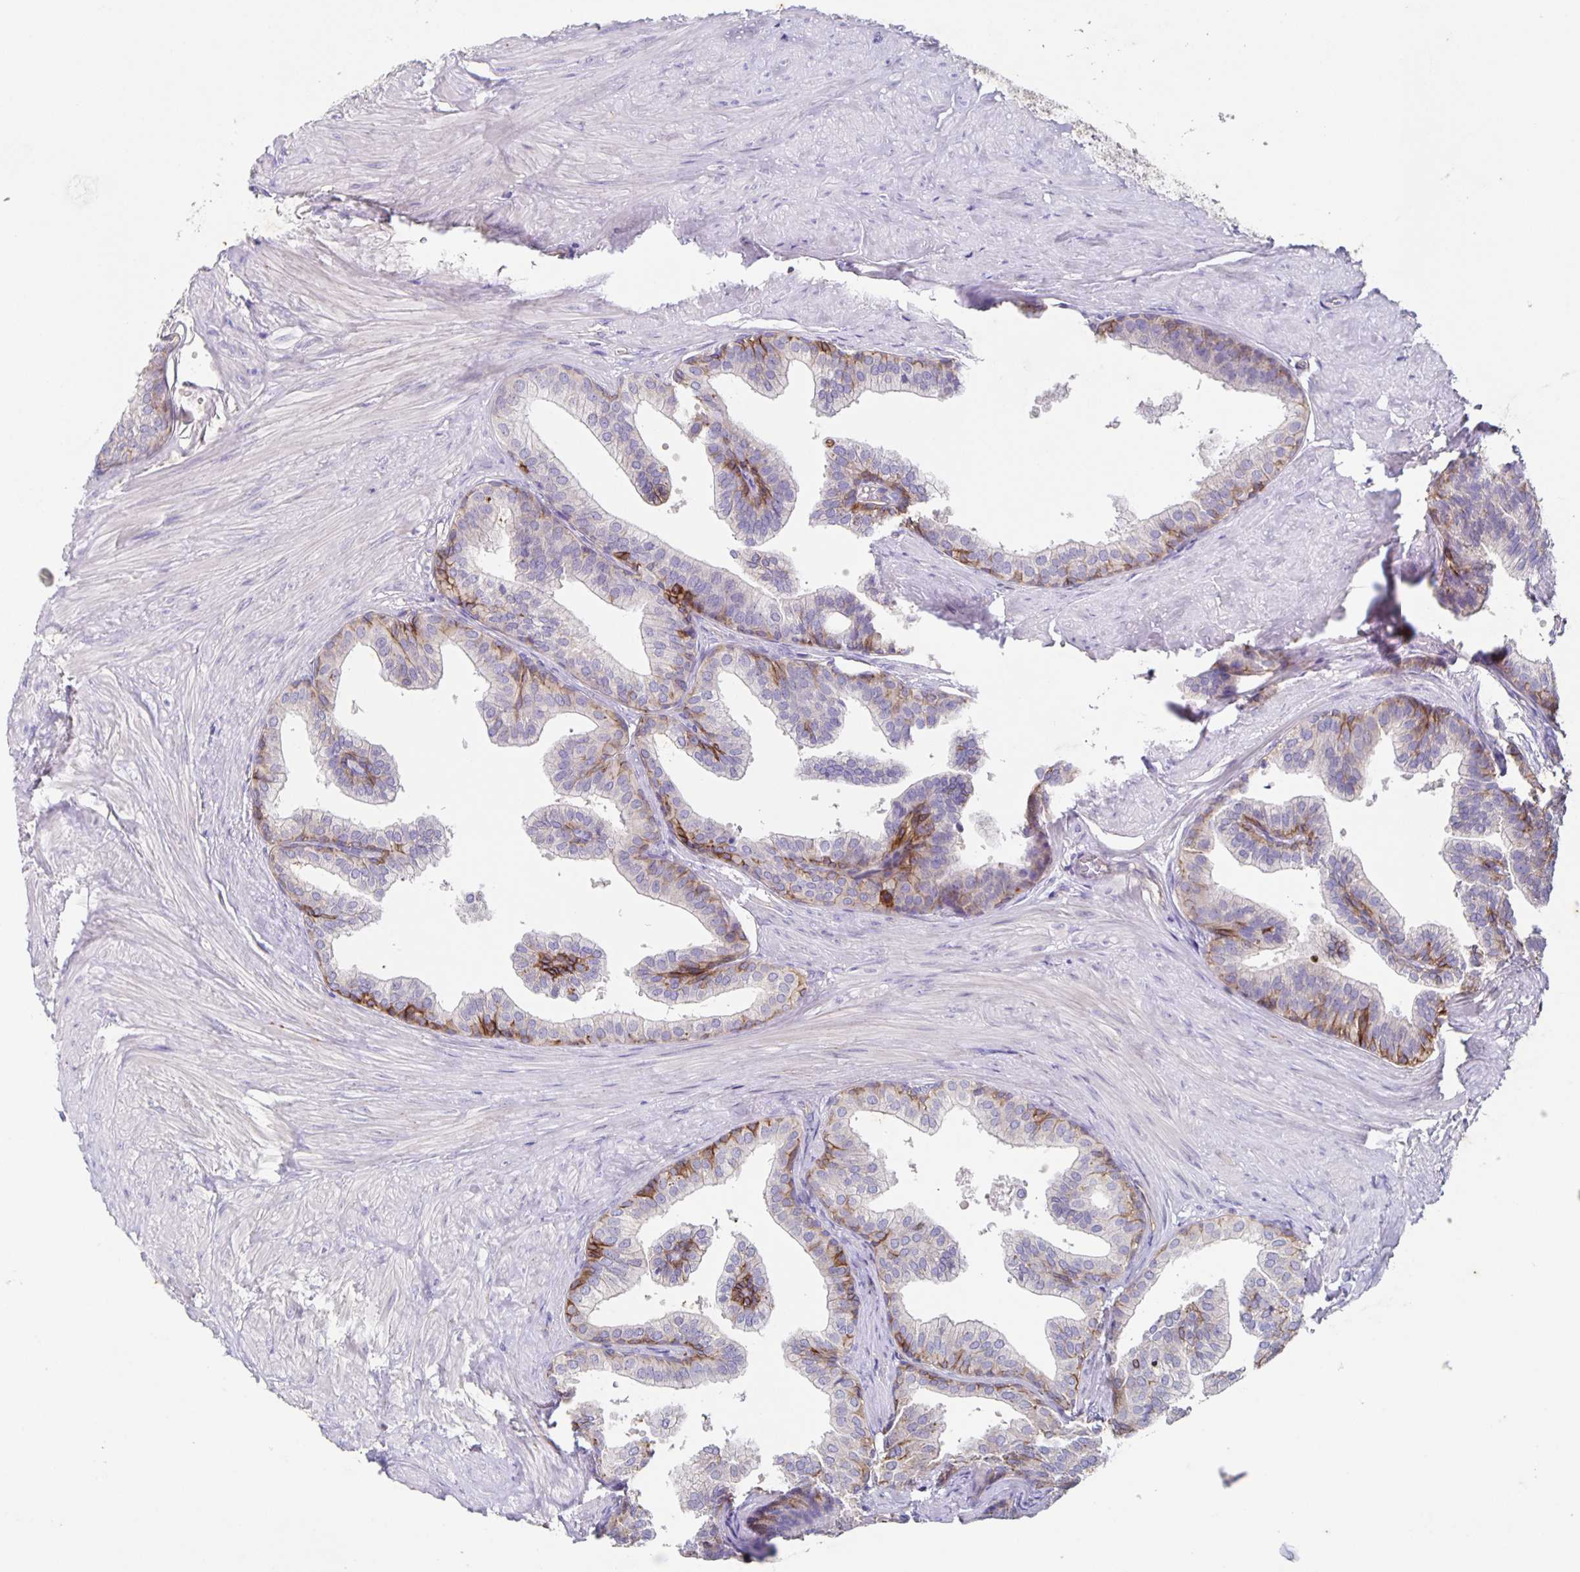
{"staining": {"intensity": "moderate", "quantity": "<25%", "location": "cytoplasmic/membranous"}, "tissue": "prostate", "cell_type": "Glandular cells", "image_type": "normal", "snomed": [{"axis": "morphology", "description": "Normal tissue, NOS"}, {"axis": "topography", "description": "Prostate"}, {"axis": "topography", "description": "Peripheral nerve tissue"}], "caption": "Immunohistochemistry (DAB (3,3'-diaminobenzidine)) staining of unremarkable human prostate reveals moderate cytoplasmic/membranous protein staining in approximately <25% of glandular cells. (IHC, brightfield microscopy, high magnification).", "gene": "ITGA2", "patient": {"sex": "male", "age": 55}}